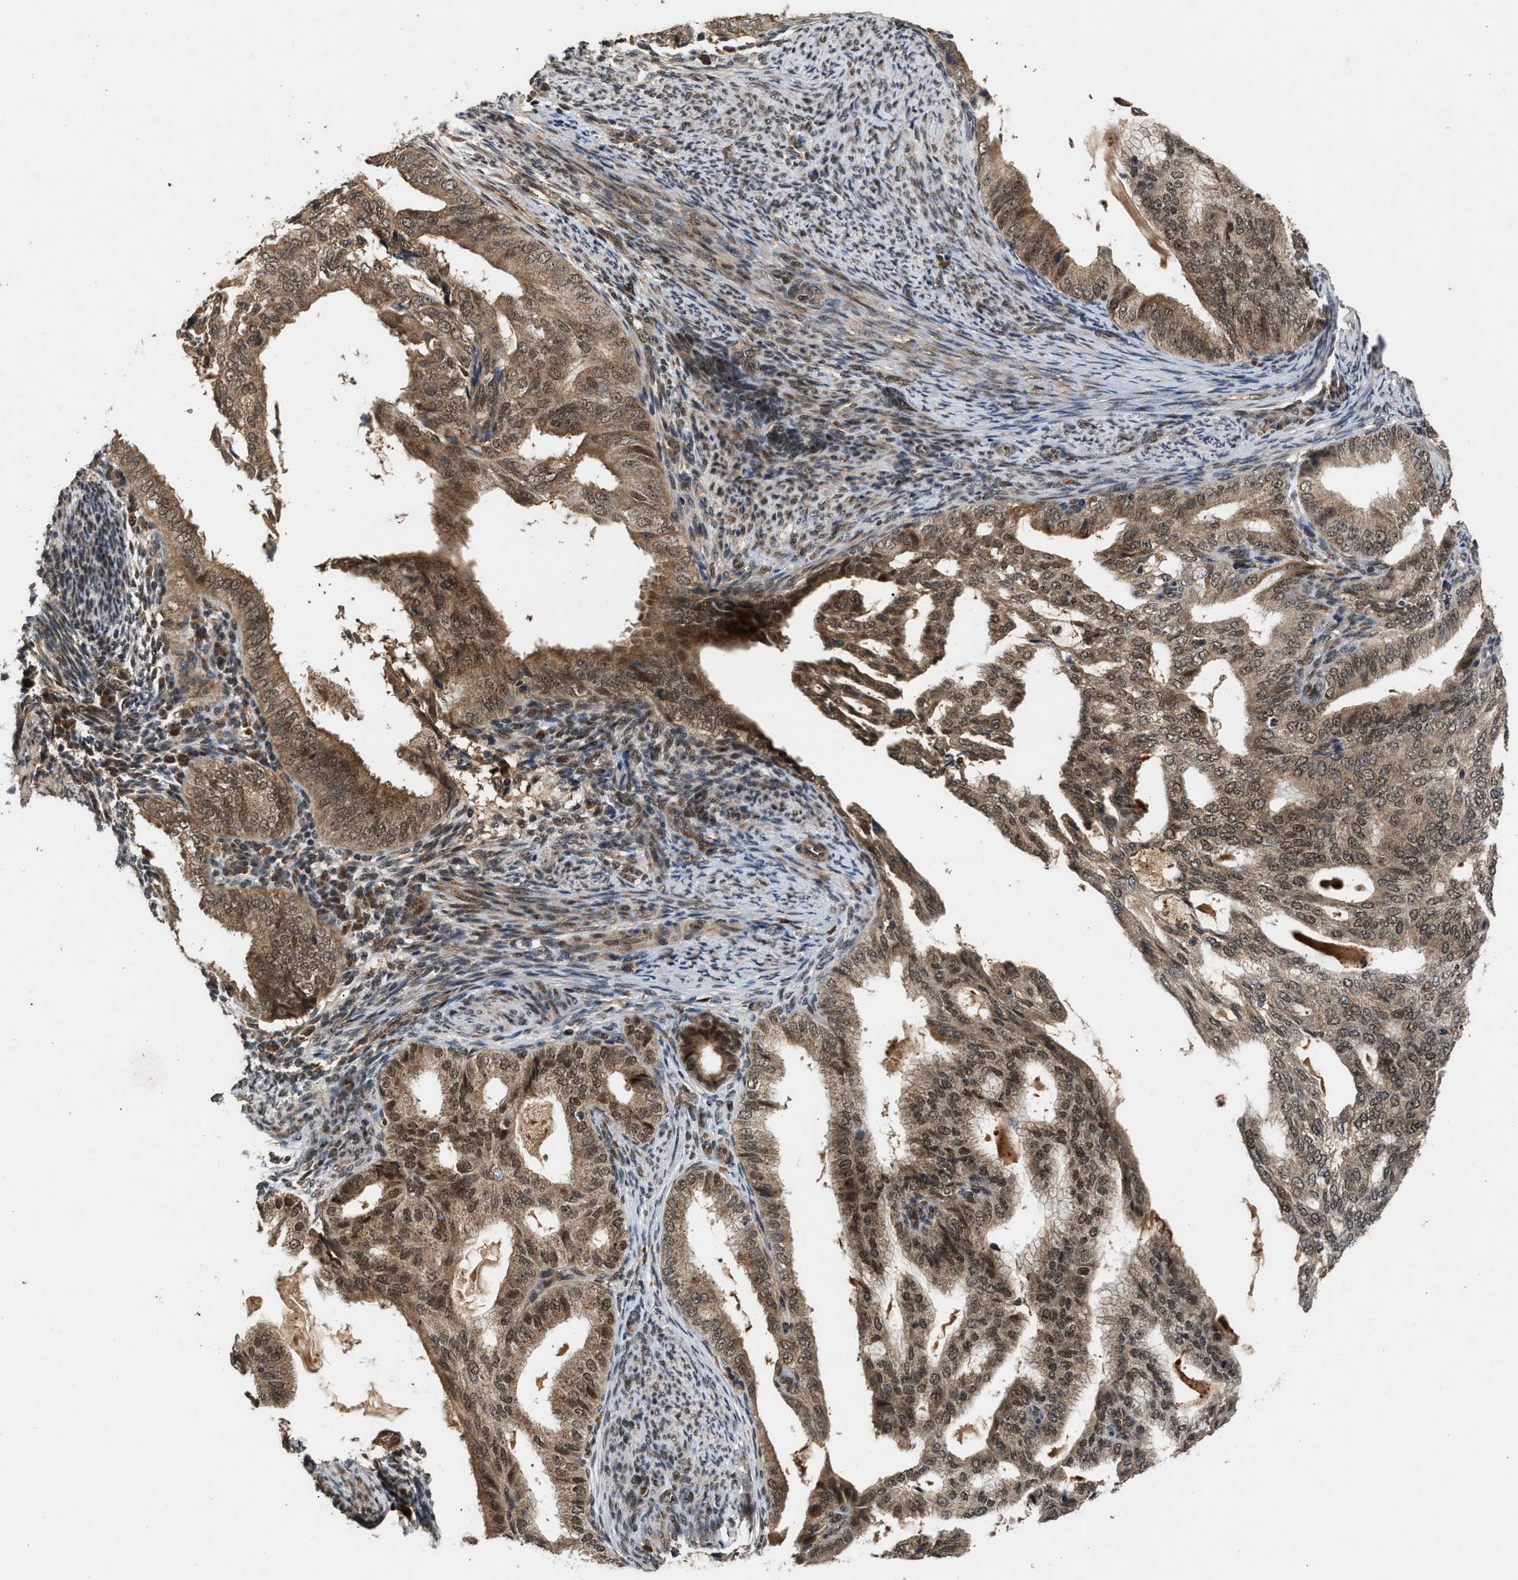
{"staining": {"intensity": "moderate", "quantity": ">75%", "location": "cytoplasmic/membranous,nuclear"}, "tissue": "endometrial cancer", "cell_type": "Tumor cells", "image_type": "cancer", "snomed": [{"axis": "morphology", "description": "Adenocarcinoma, NOS"}, {"axis": "topography", "description": "Endometrium"}], "caption": "There is medium levels of moderate cytoplasmic/membranous and nuclear positivity in tumor cells of endometrial cancer (adenocarcinoma), as demonstrated by immunohistochemical staining (brown color).", "gene": "RUSC2", "patient": {"sex": "female", "age": 58}}